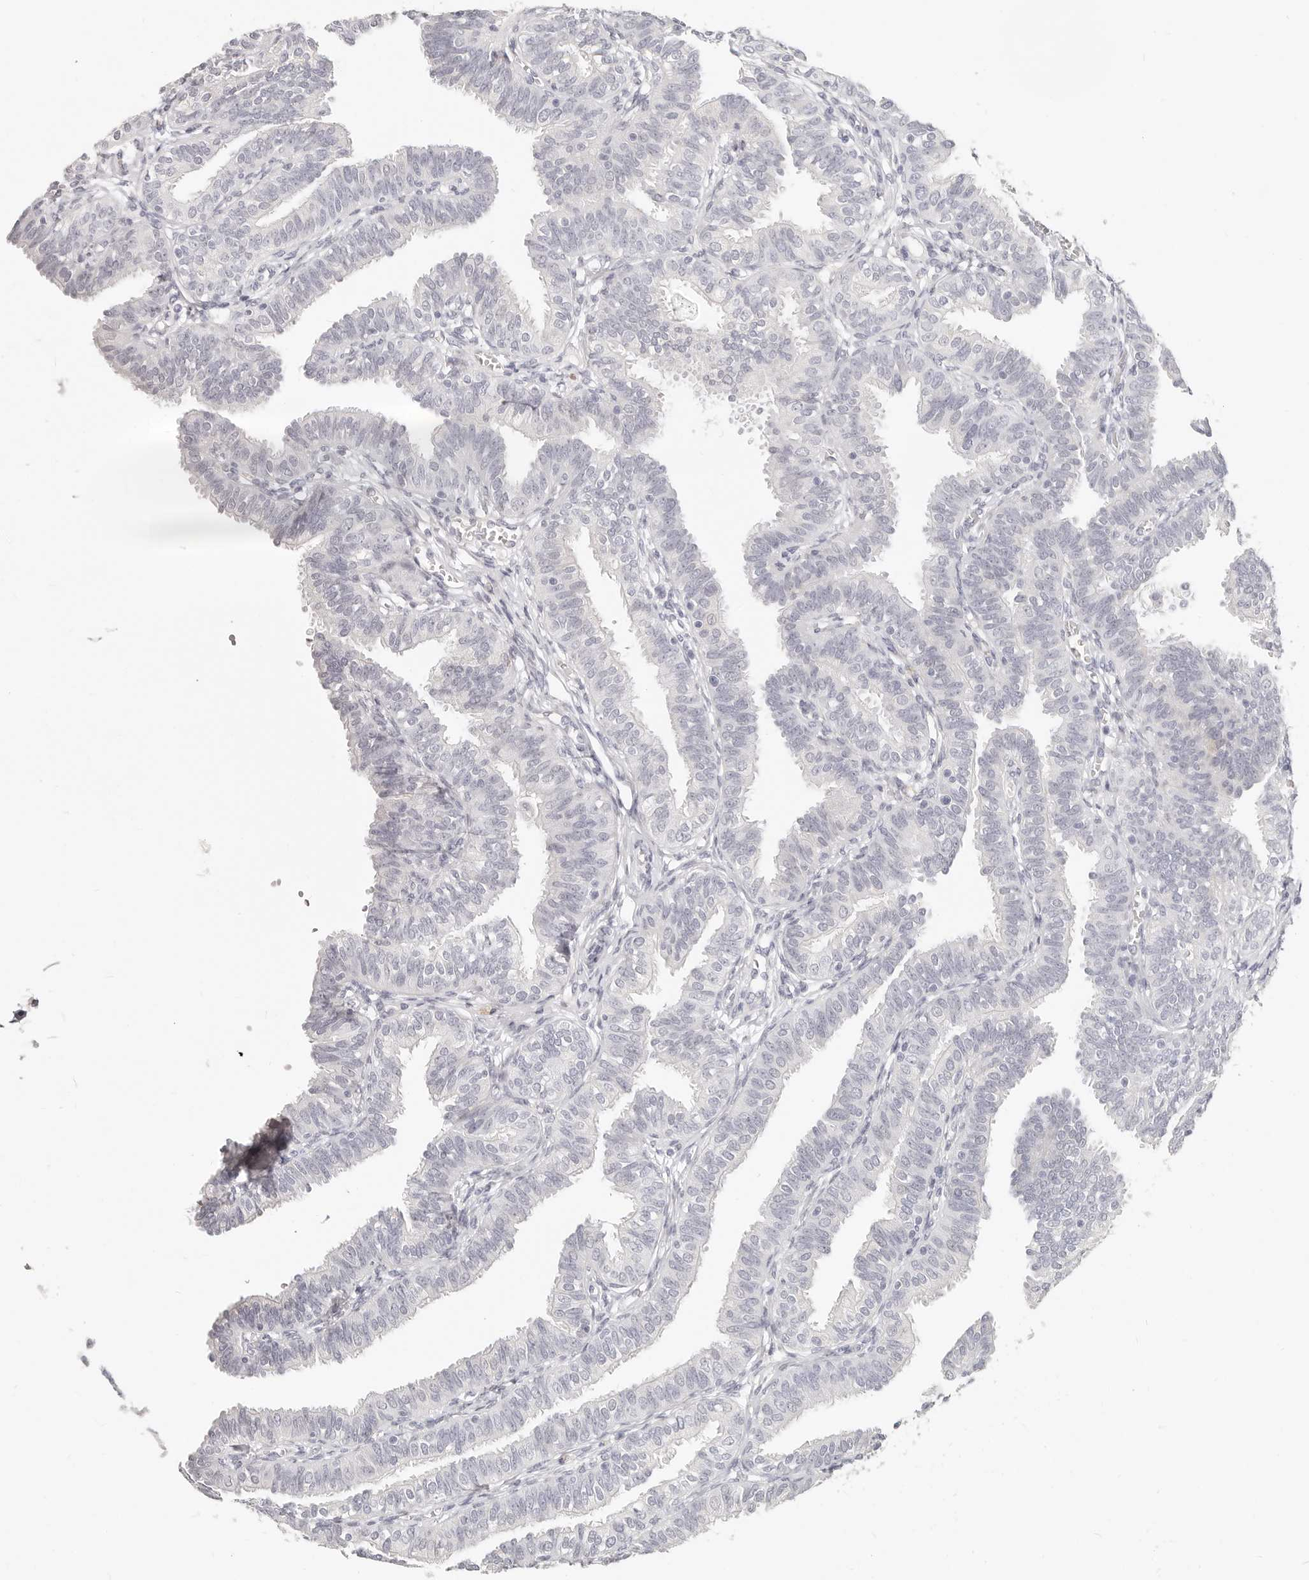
{"staining": {"intensity": "negative", "quantity": "none", "location": "none"}, "tissue": "fallopian tube", "cell_type": "Glandular cells", "image_type": "normal", "snomed": [{"axis": "morphology", "description": "Normal tissue, NOS"}, {"axis": "topography", "description": "Fallopian tube"}], "caption": "Photomicrograph shows no significant protein positivity in glandular cells of unremarkable fallopian tube.", "gene": "ASCL1", "patient": {"sex": "female", "age": 35}}